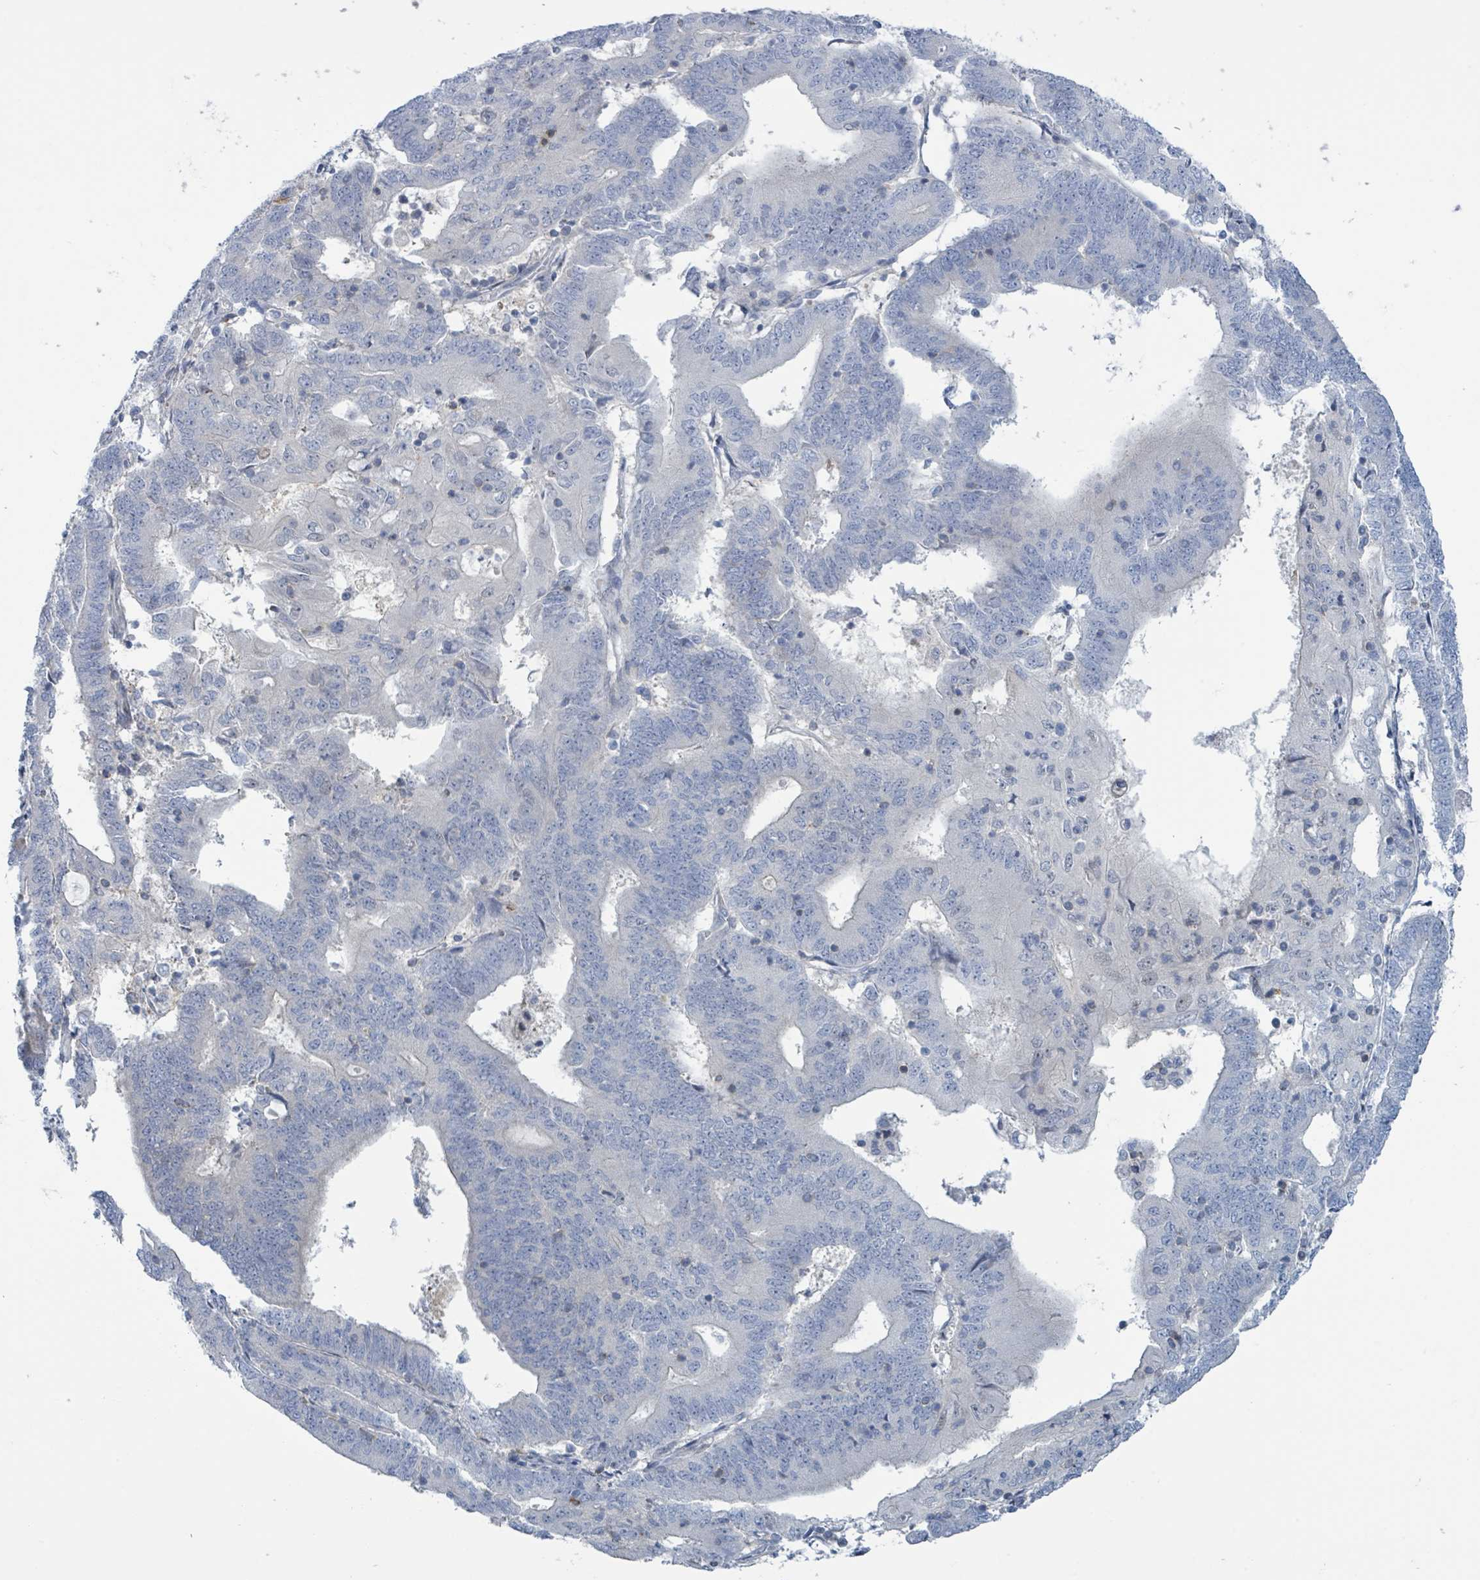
{"staining": {"intensity": "negative", "quantity": "none", "location": "none"}, "tissue": "endometrial cancer", "cell_type": "Tumor cells", "image_type": "cancer", "snomed": [{"axis": "morphology", "description": "Adenocarcinoma, NOS"}, {"axis": "topography", "description": "Endometrium"}], "caption": "A photomicrograph of human endometrial cancer (adenocarcinoma) is negative for staining in tumor cells.", "gene": "DGKZ", "patient": {"sex": "female", "age": 70}}